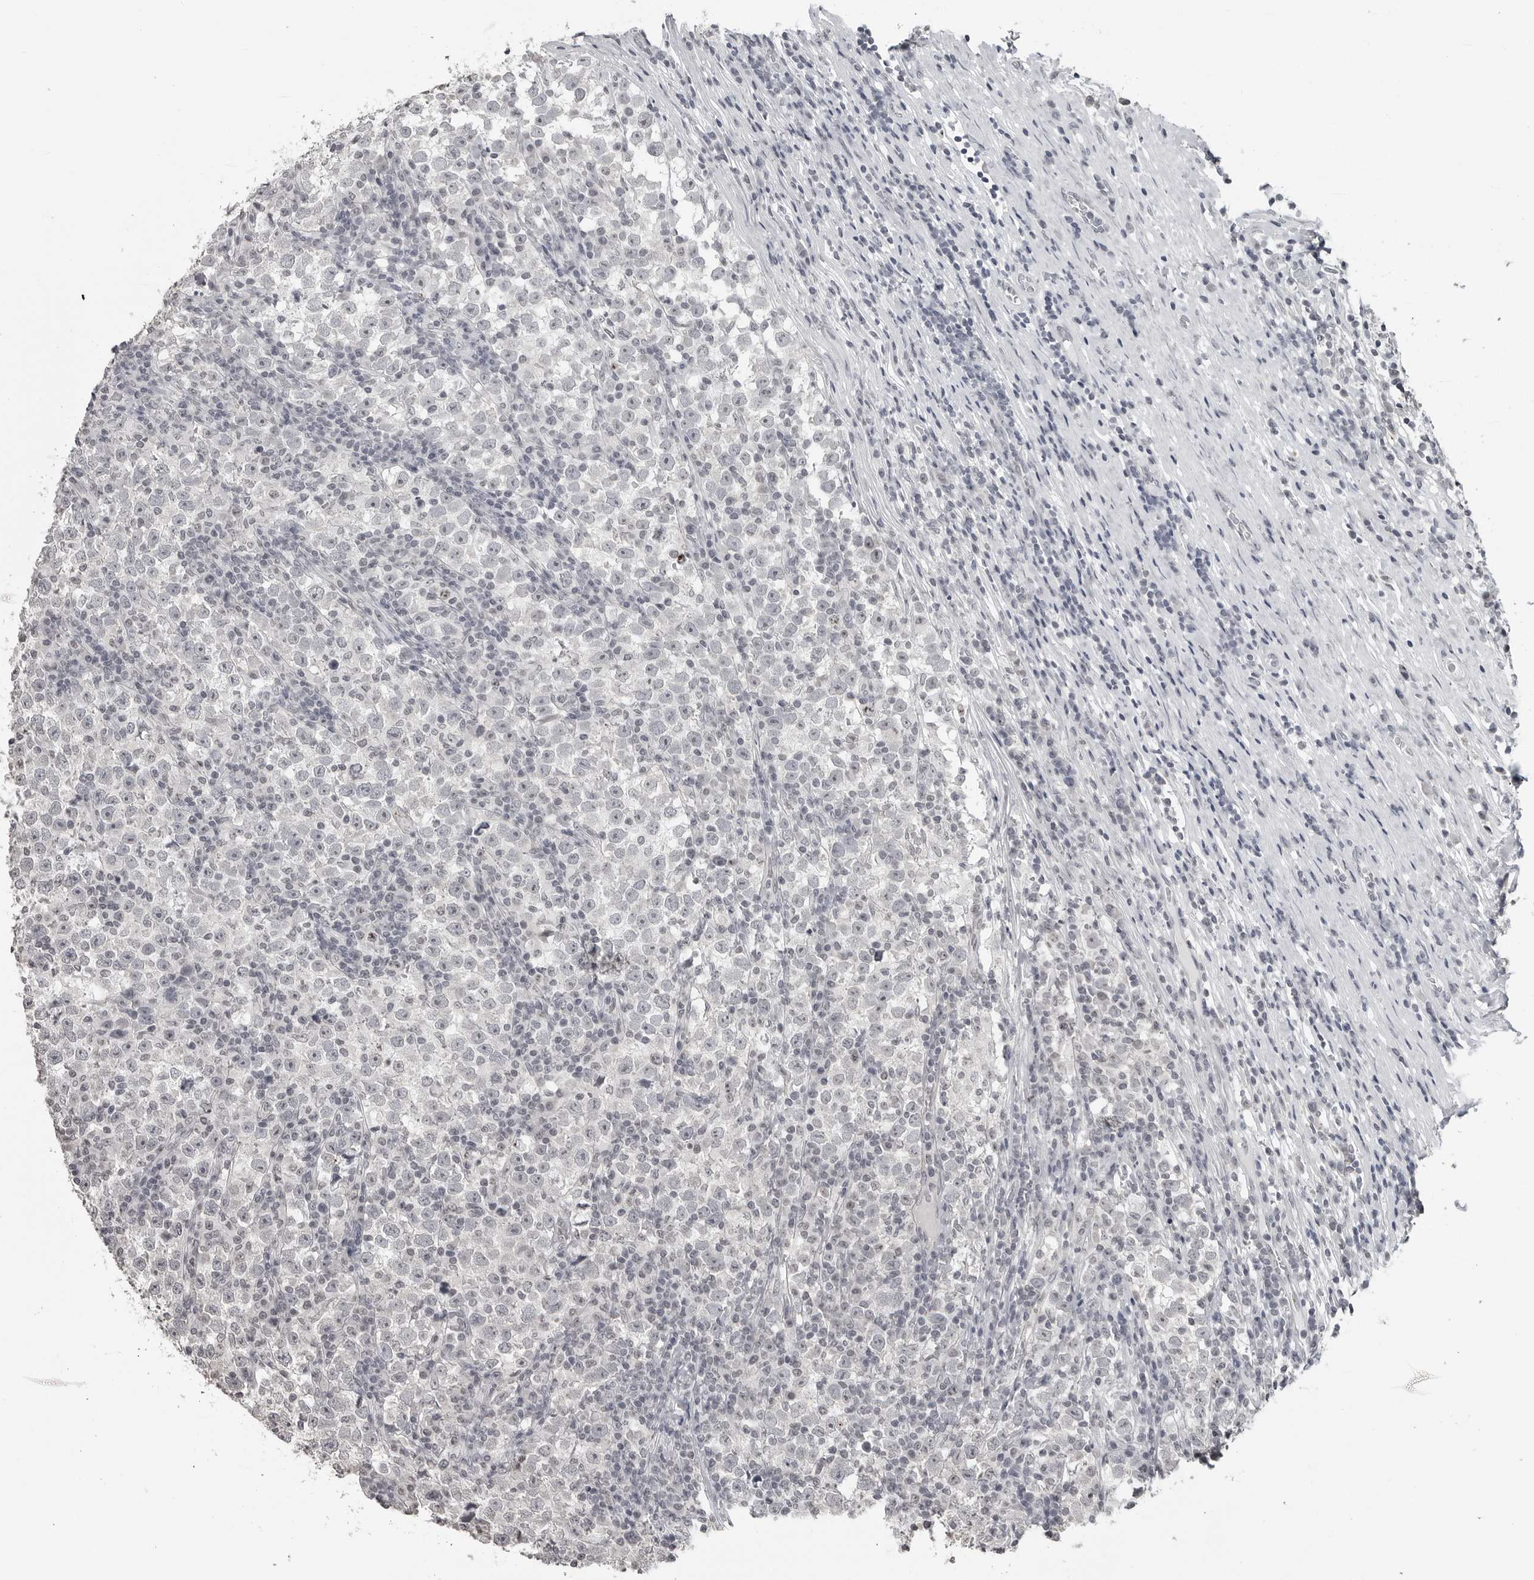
{"staining": {"intensity": "negative", "quantity": "none", "location": "none"}, "tissue": "testis cancer", "cell_type": "Tumor cells", "image_type": "cancer", "snomed": [{"axis": "morphology", "description": "Normal tissue, NOS"}, {"axis": "morphology", "description": "Seminoma, NOS"}, {"axis": "topography", "description": "Testis"}], "caption": "This is an IHC photomicrograph of testis cancer (seminoma). There is no staining in tumor cells.", "gene": "DDX54", "patient": {"sex": "male", "age": 43}}